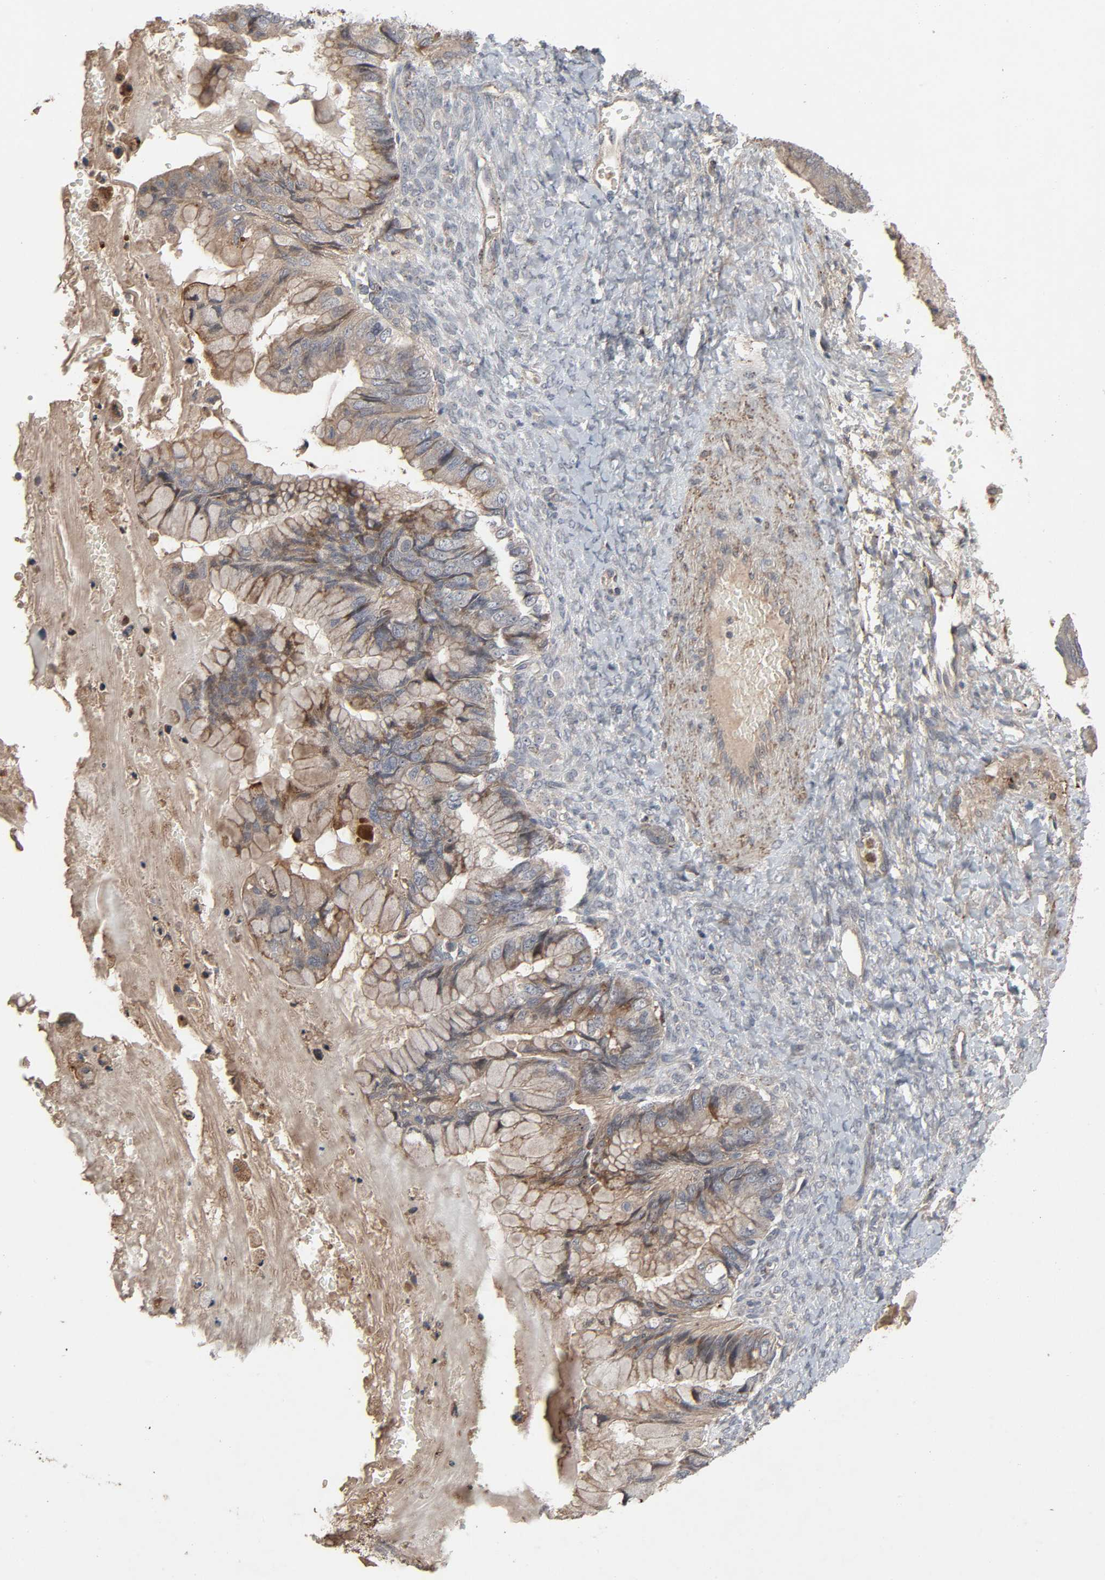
{"staining": {"intensity": "moderate", "quantity": ">75%", "location": "cytoplasmic/membranous"}, "tissue": "ovarian cancer", "cell_type": "Tumor cells", "image_type": "cancer", "snomed": [{"axis": "morphology", "description": "Cystadenocarcinoma, mucinous, NOS"}, {"axis": "topography", "description": "Ovary"}], "caption": "A histopathology image showing moderate cytoplasmic/membranous staining in approximately >75% of tumor cells in ovarian mucinous cystadenocarcinoma, as visualized by brown immunohistochemical staining.", "gene": "ADCY4", "patient": {"sex": "female", "age": 36}}